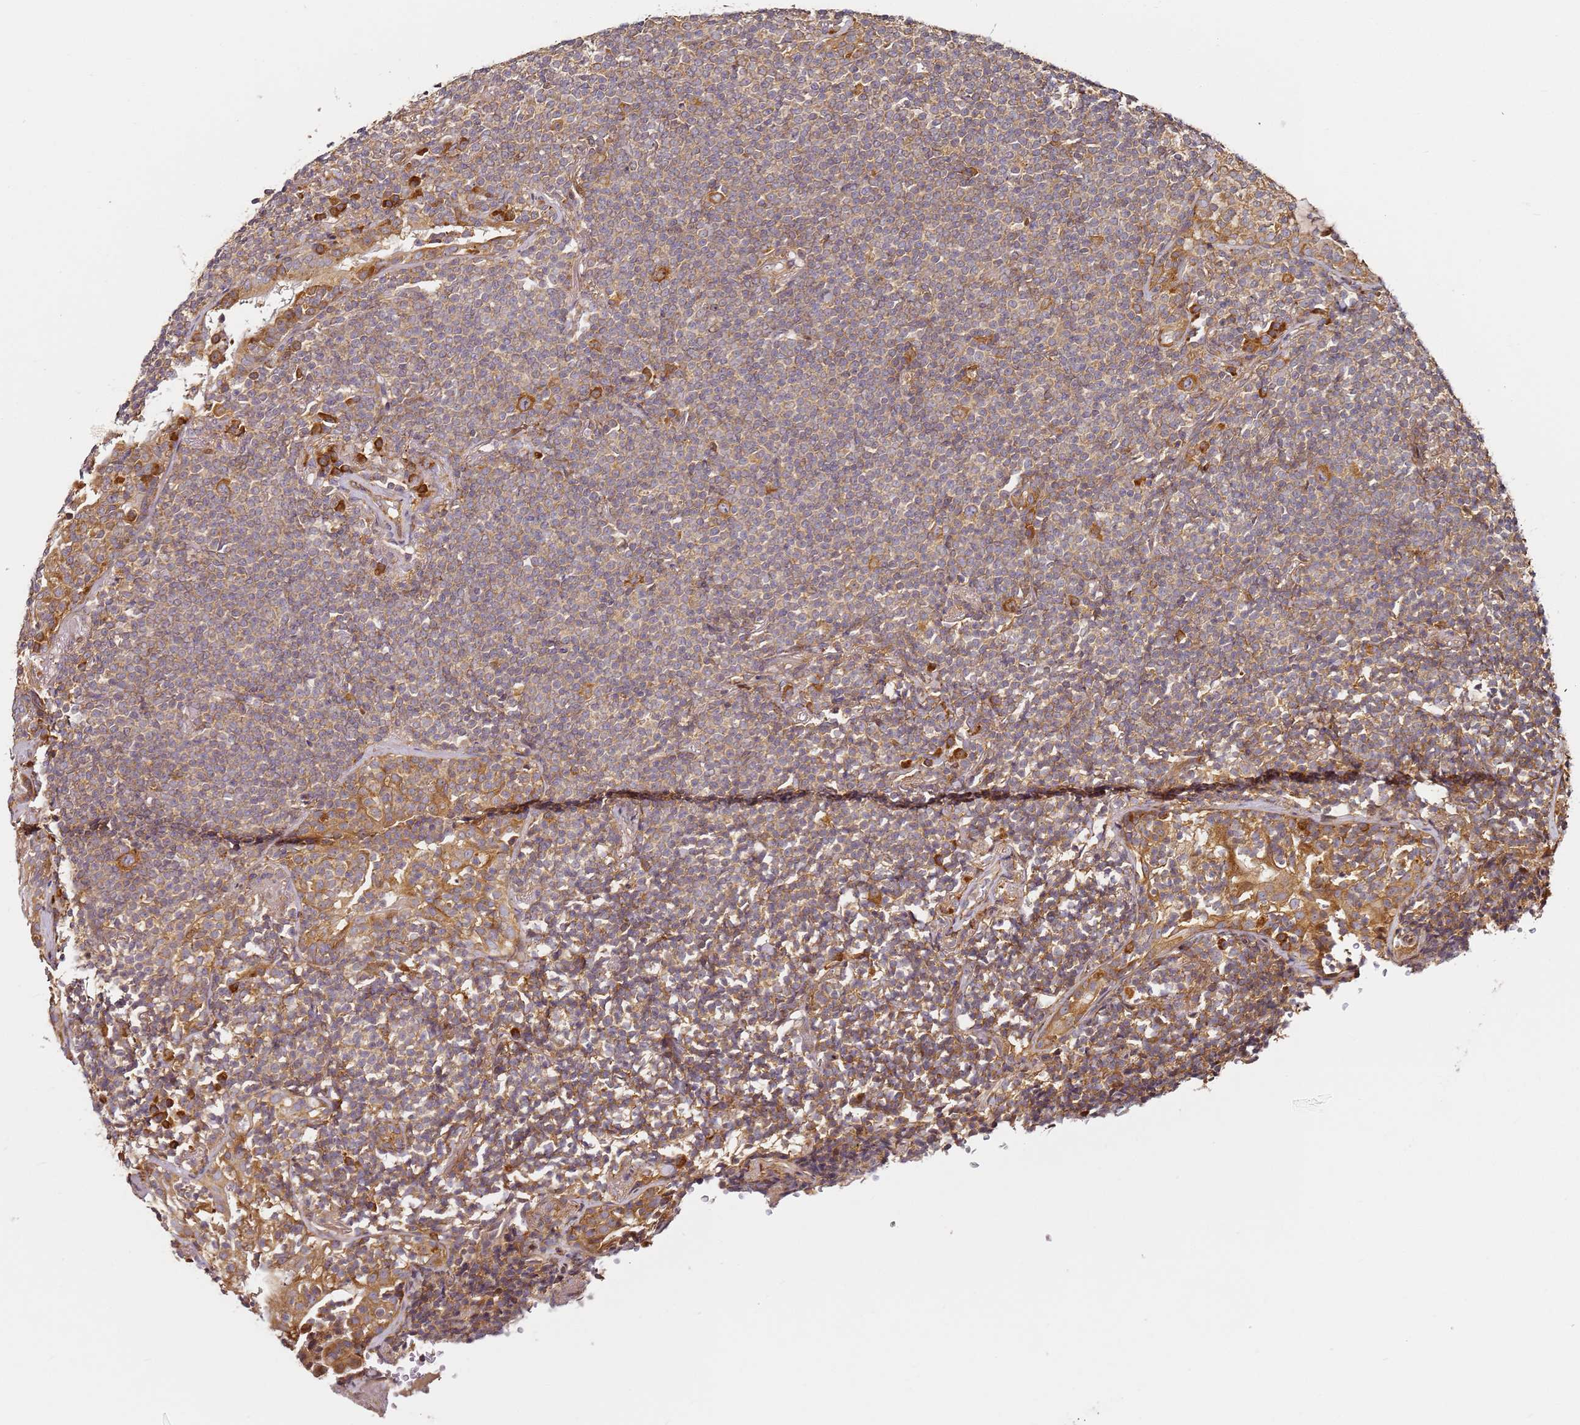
{"staining": {"intensity": "moderate", "quantity": "25%-75%", "location": "cytoplasmic/membranous"}, "tissue": "lymphoma", "cell_type": "Tumor cells", "image_type": "cancer", "snomed": [{"axis": "morphology", "description": "Malignant lymphoma, non-Hodgkin's type, Low grade"}, {"axis": "topography", "description": "Lung"}], "caption": "This is an image of immunohistochemistry staining of lymphoma, which shows moderate positivity in the cytoplasmic/membranous of tumor cells.", "gene": "RPS3A", "patient": {"sex": "female", "age": 71}}